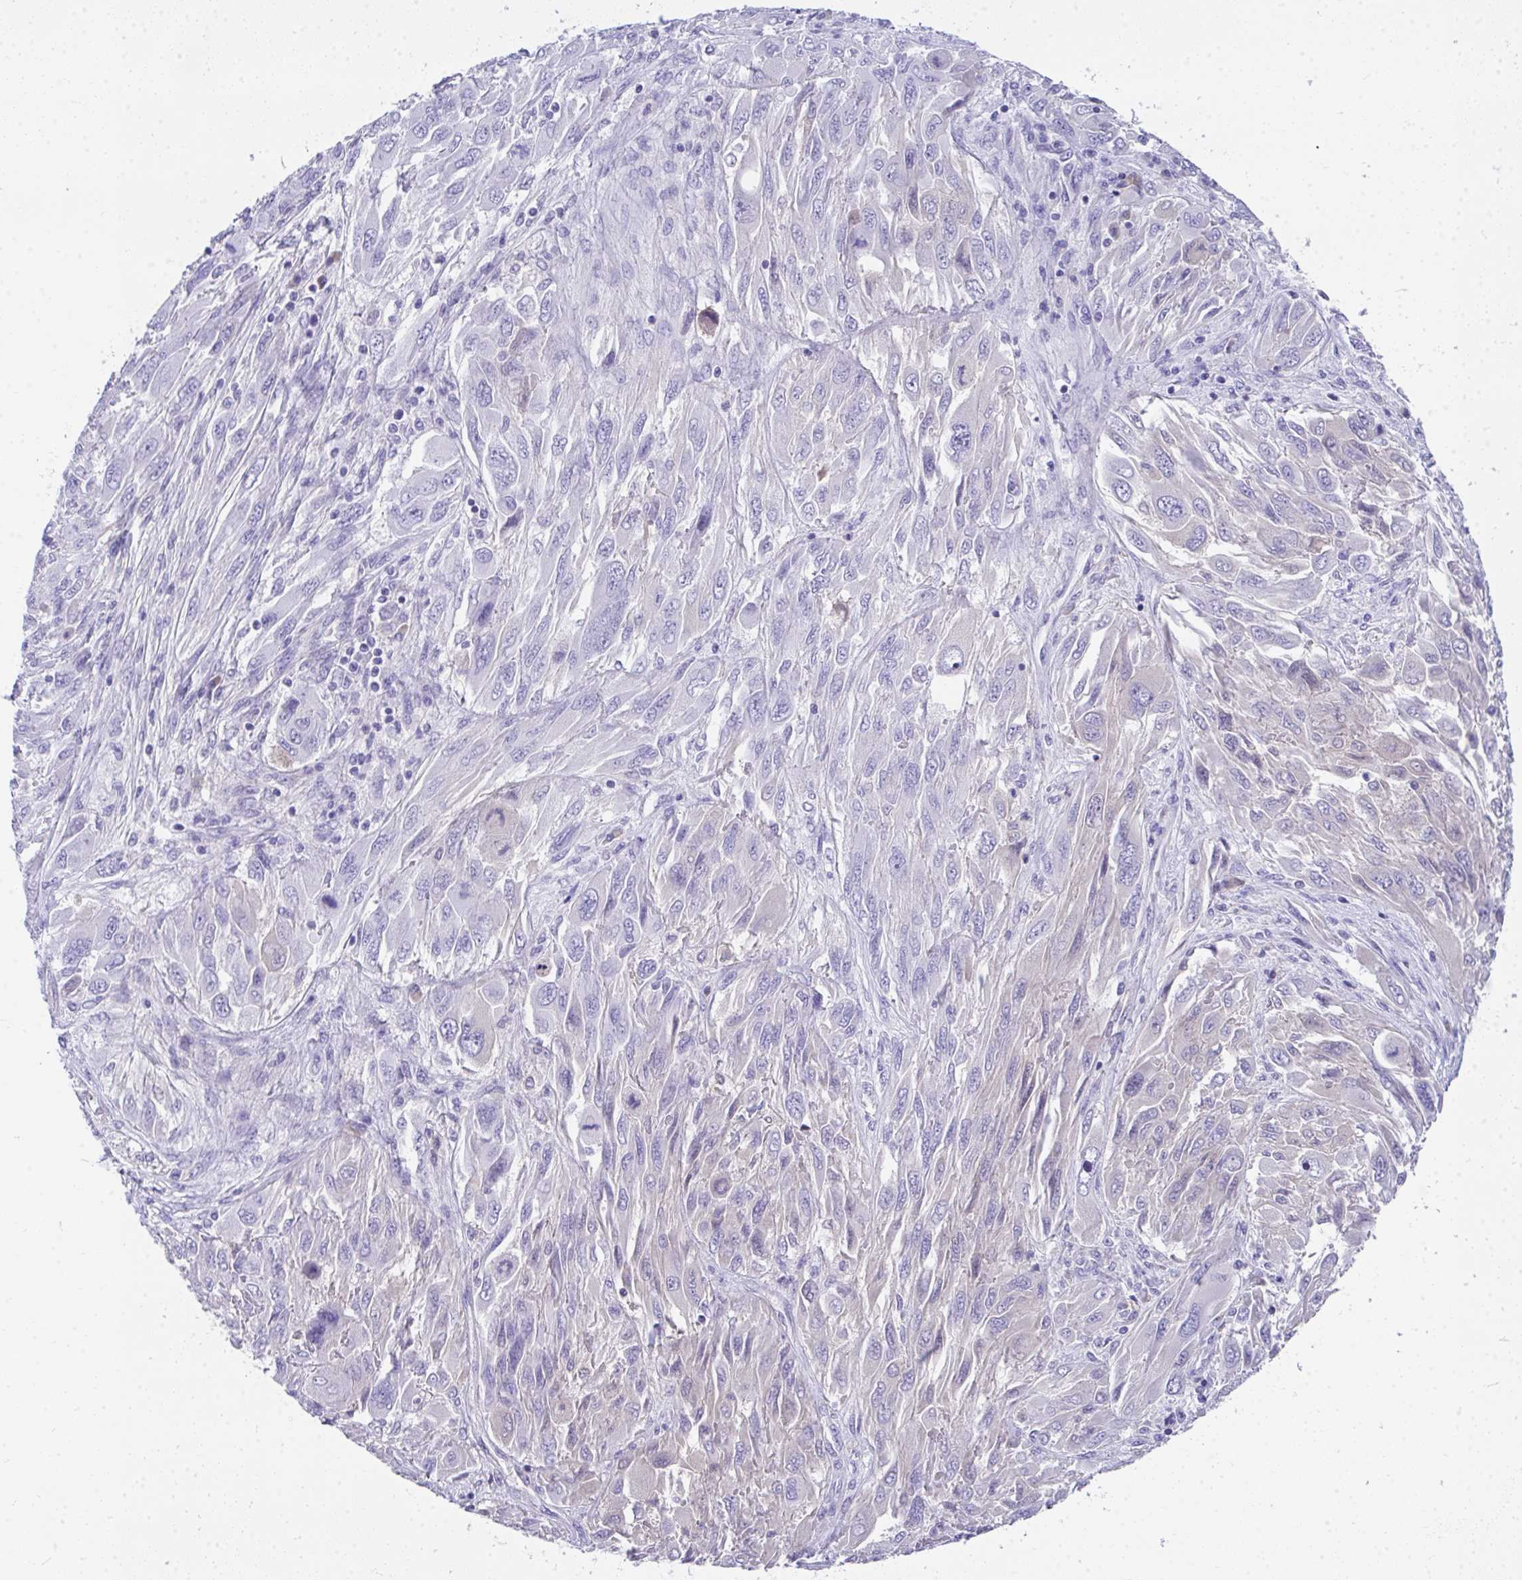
{"staining": {"intensity": "negative", "quantity": "none", "location": "none"}, "tissue": "melanoma", "cell_type": "Tumor cells", "image_type": "cancer", "snomed": [{"axis": "morphology", "description": "Malignant melanoma, NOS"}, {"axis": "topography", "description": "Skin"}], "caption": "Immunohistochemical staining of melanoma demonstrates no significant expression in tumor cells.", "gene": "COA5", "patient": {"sex": "female", "age": 91}}